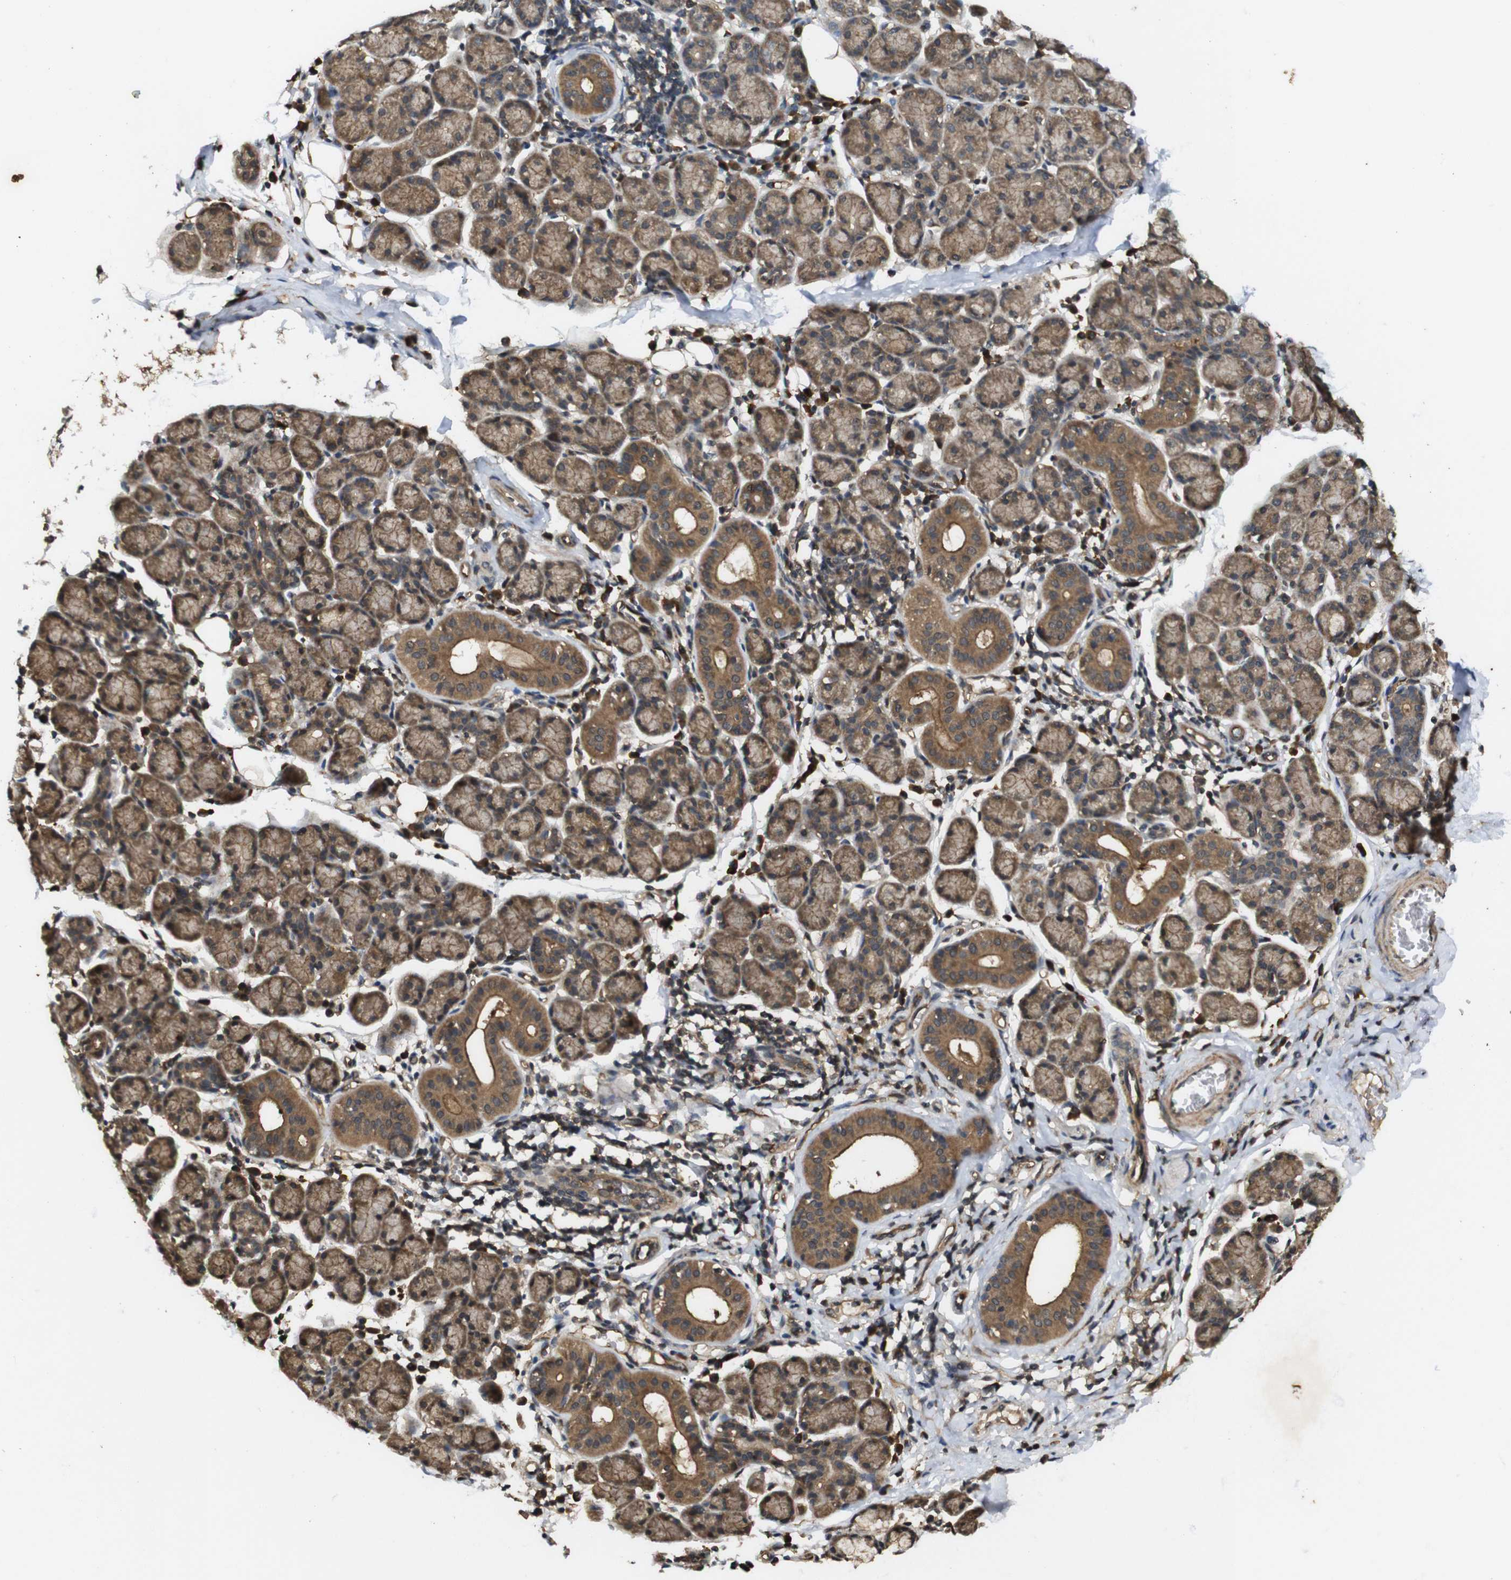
{"staining": {"intensity": "moderate", "quantity": ">75%", "location": "cytoplasmic/membranous"}, "tissue": "salivary gland", "cell_type": "Glandular cells", "image_type": "normal", "snomed": [{"axis": "morphology", "description": "Normal tissue, NOS"}, {"axis": "morphology", "description": "Inflammation, NOS"}, {"axis": "topography", "description": "Lymph node"}, {"axis": "topography", "description": "Salivary gland"}], "caption": "Salivary gland stained with a brown dye shows moderate cytoplasmic/membranous positive positivity in about >75% of glandular cells.", "gene": "RIPK1", "patient": {"sex": "male", "age": 3}}